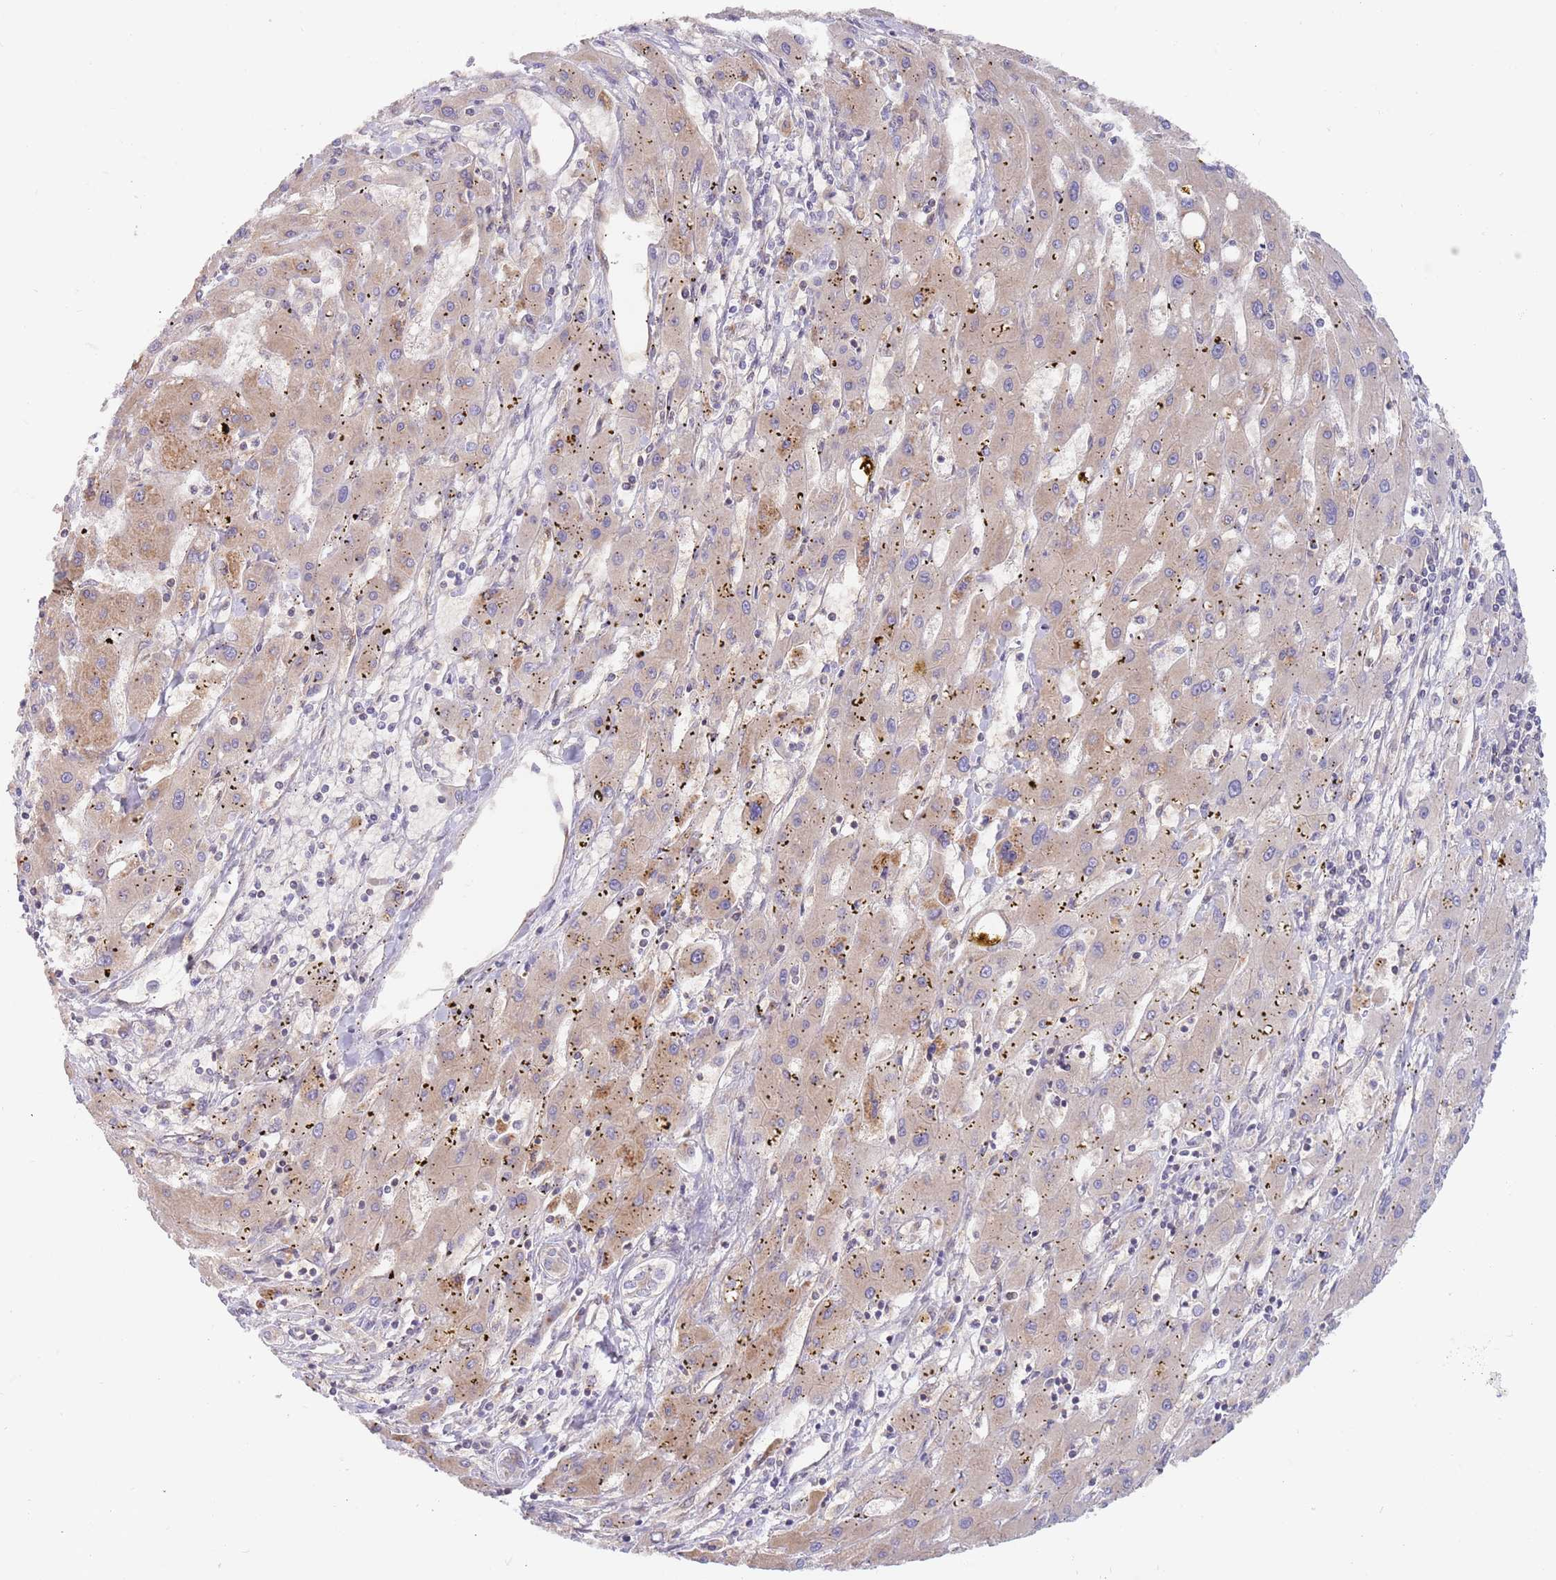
{"staining": {"intensity": "moderate", "quantity": "25%-75%", "location": "cytoplasmic/membranous"}, "tissue": "liver cancer", "cell_type": "Tumor cells", "image_type": "cancer", "snomed": [{"axis": "morphology", "description": "Carcinoma, Hepatocellular, NOS"}, {"axis": "topography", "description": "Liver"}], "caption": "This image exhibits immunohistochemistry (IHC) staining of human hepatocellular carcinoma (liver), with medium moderate cytoplasmic/membranous expression in approximately 25%-75% of tumor cells.", "gene": "GUK1", "patient": {"sex": "male", "age": 72}}